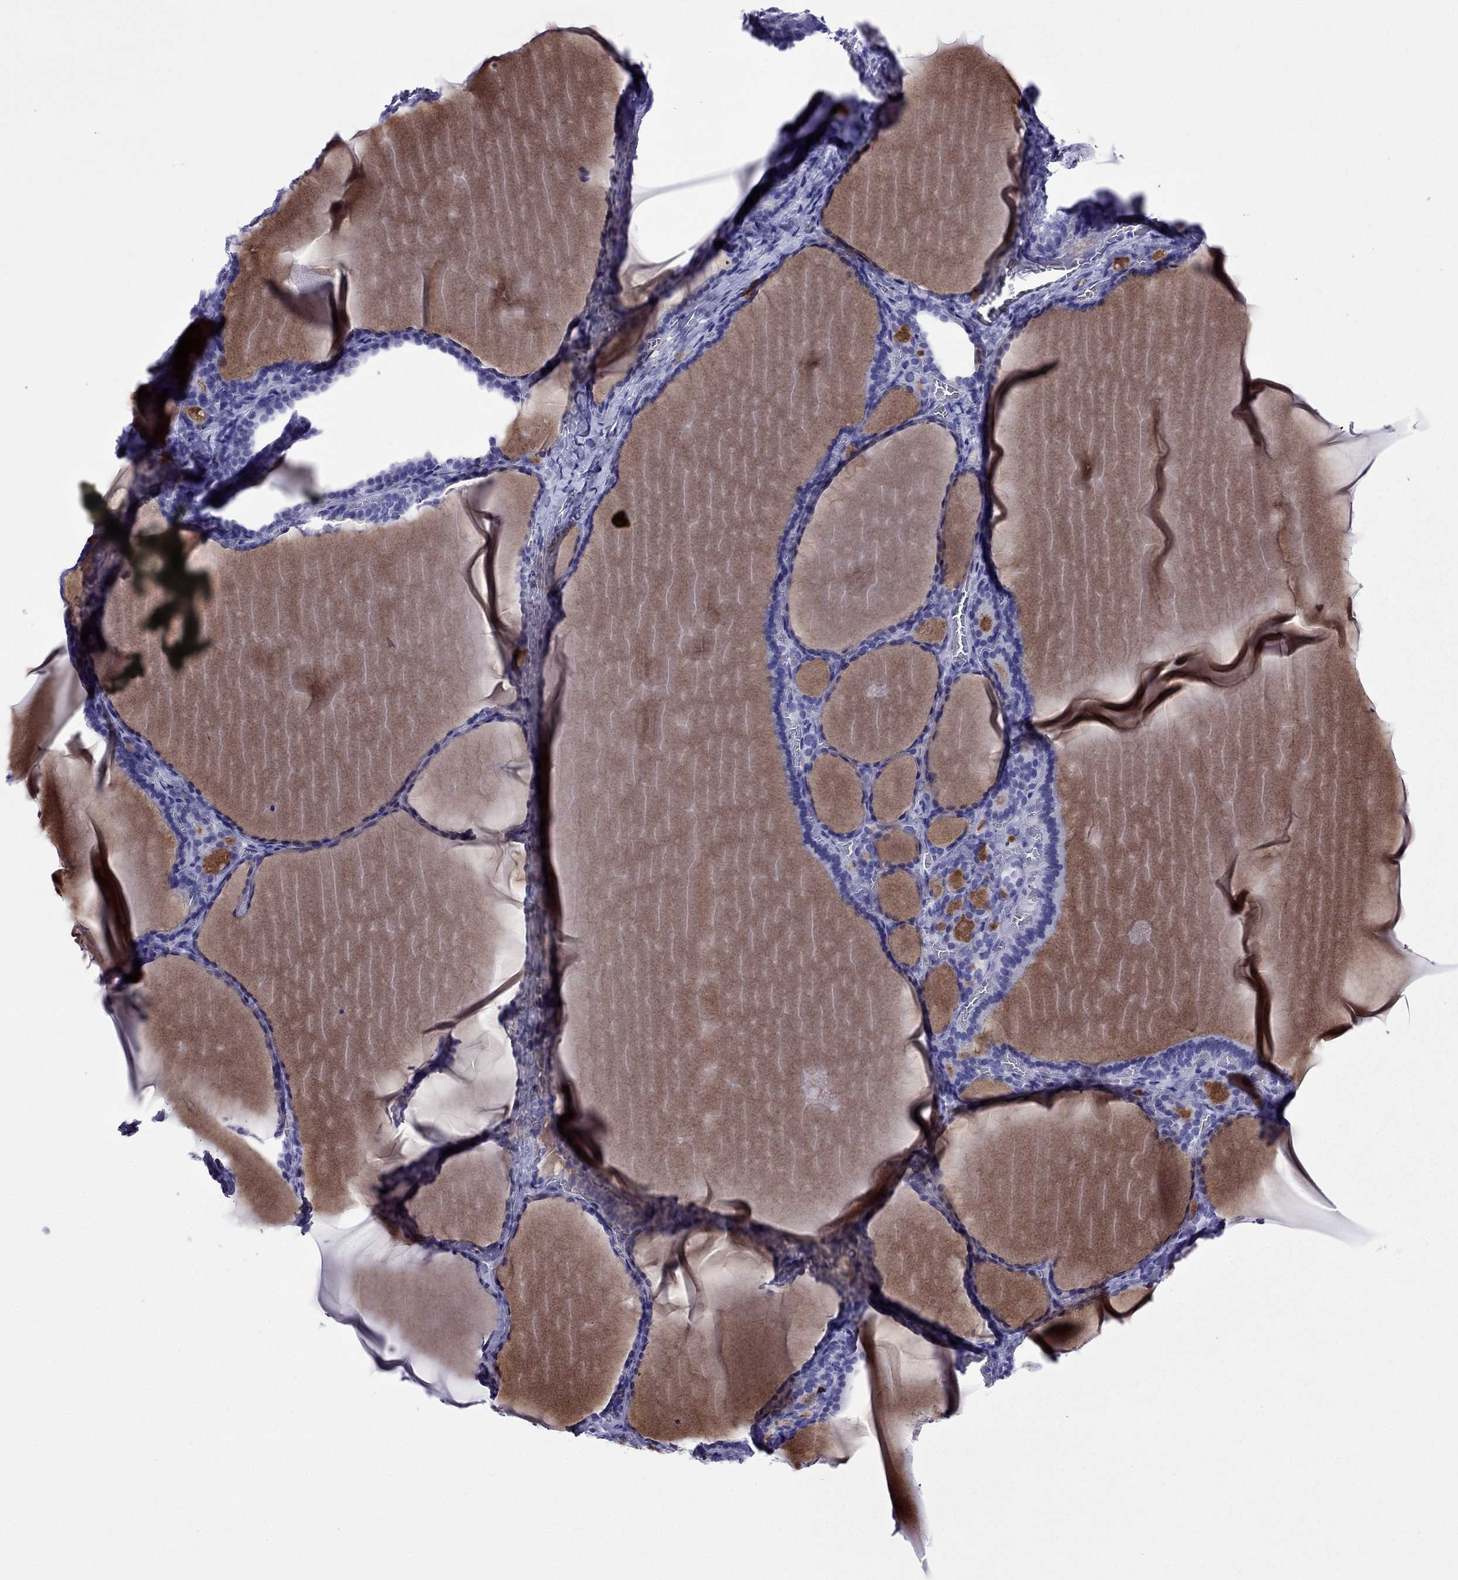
{"staining": {"intensity": "weak", "quantity": "<25%", "location": "cytoplasmic/membranous"}, "tissue": "thyroid gland", "cell_type": "Glandular cells", "image_type": "normal", "snomed": [{"axis": "morphology", "description": "Normal tissue, NOS"}, {"axis": "morphology", "description": "Hyperplasia, NOS"}, {"axis": "topography", "description": "Thyroid gland"}], "caption": "Photomicrograph shows no significant protein staining in glandular cells of normal thyroid gland.", "gene": "CRYBA1", "patient": {"sex": "female", "age": 27}}